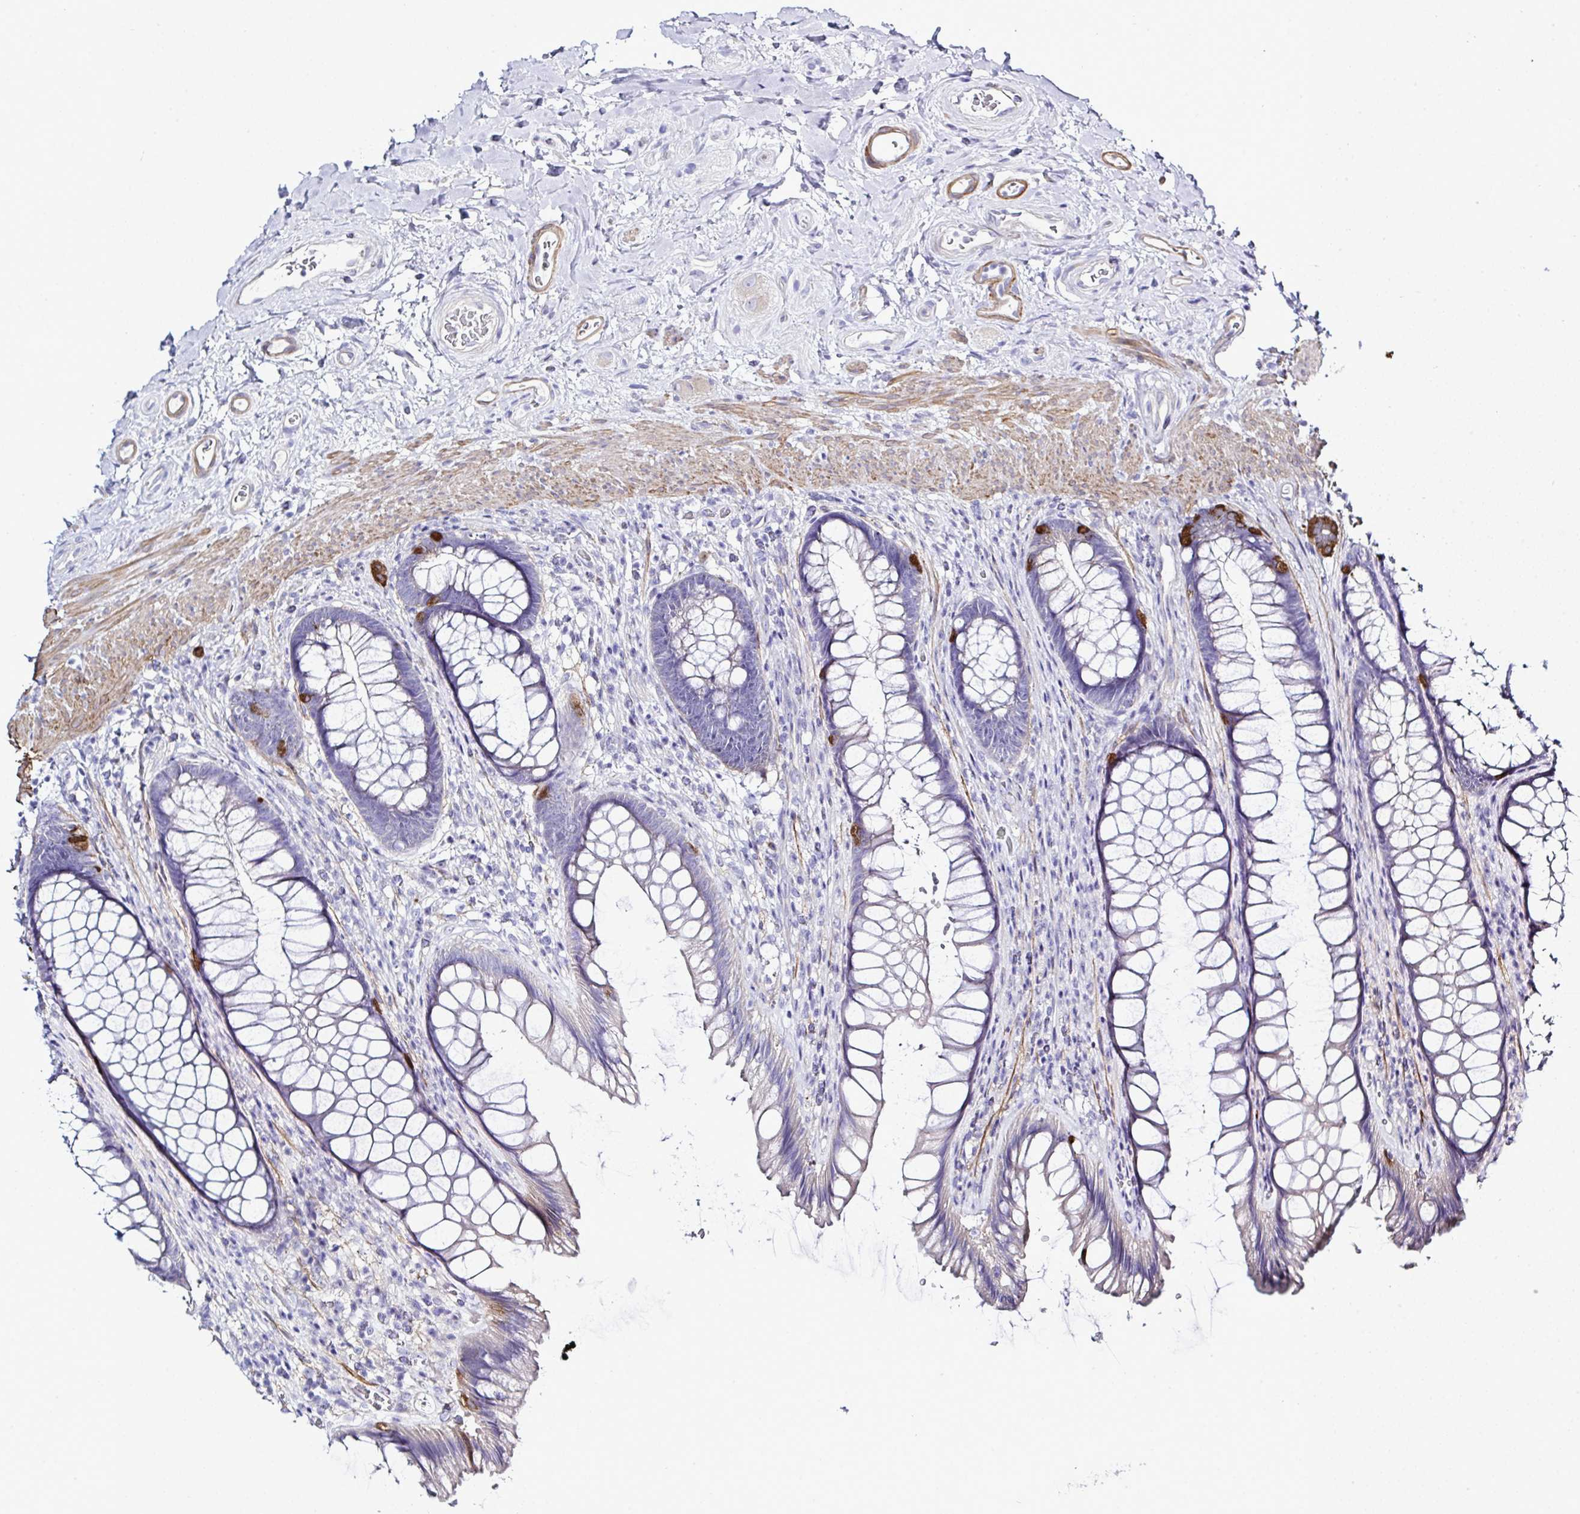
{"staining": {"intensity": "strong", "quantity": "<25%", "location": "cytoplasmic/membranous"}, "tissue": "rectum", "cell_type": "Glandular cells", "image_type": "normal", "snomed": [{"axis": "morphology", "description": "Normal tissue, NOS"}, {"axis": "topography", "description": "Rectum"}], "caption": "Rectum was stained to show a protein in brown. There is medium levels of strong cytoplasmic/membranous expression in approximately <25% of glandular cells.", "gene": "MED11", "patient": {"sex": "male", "age": 53}}